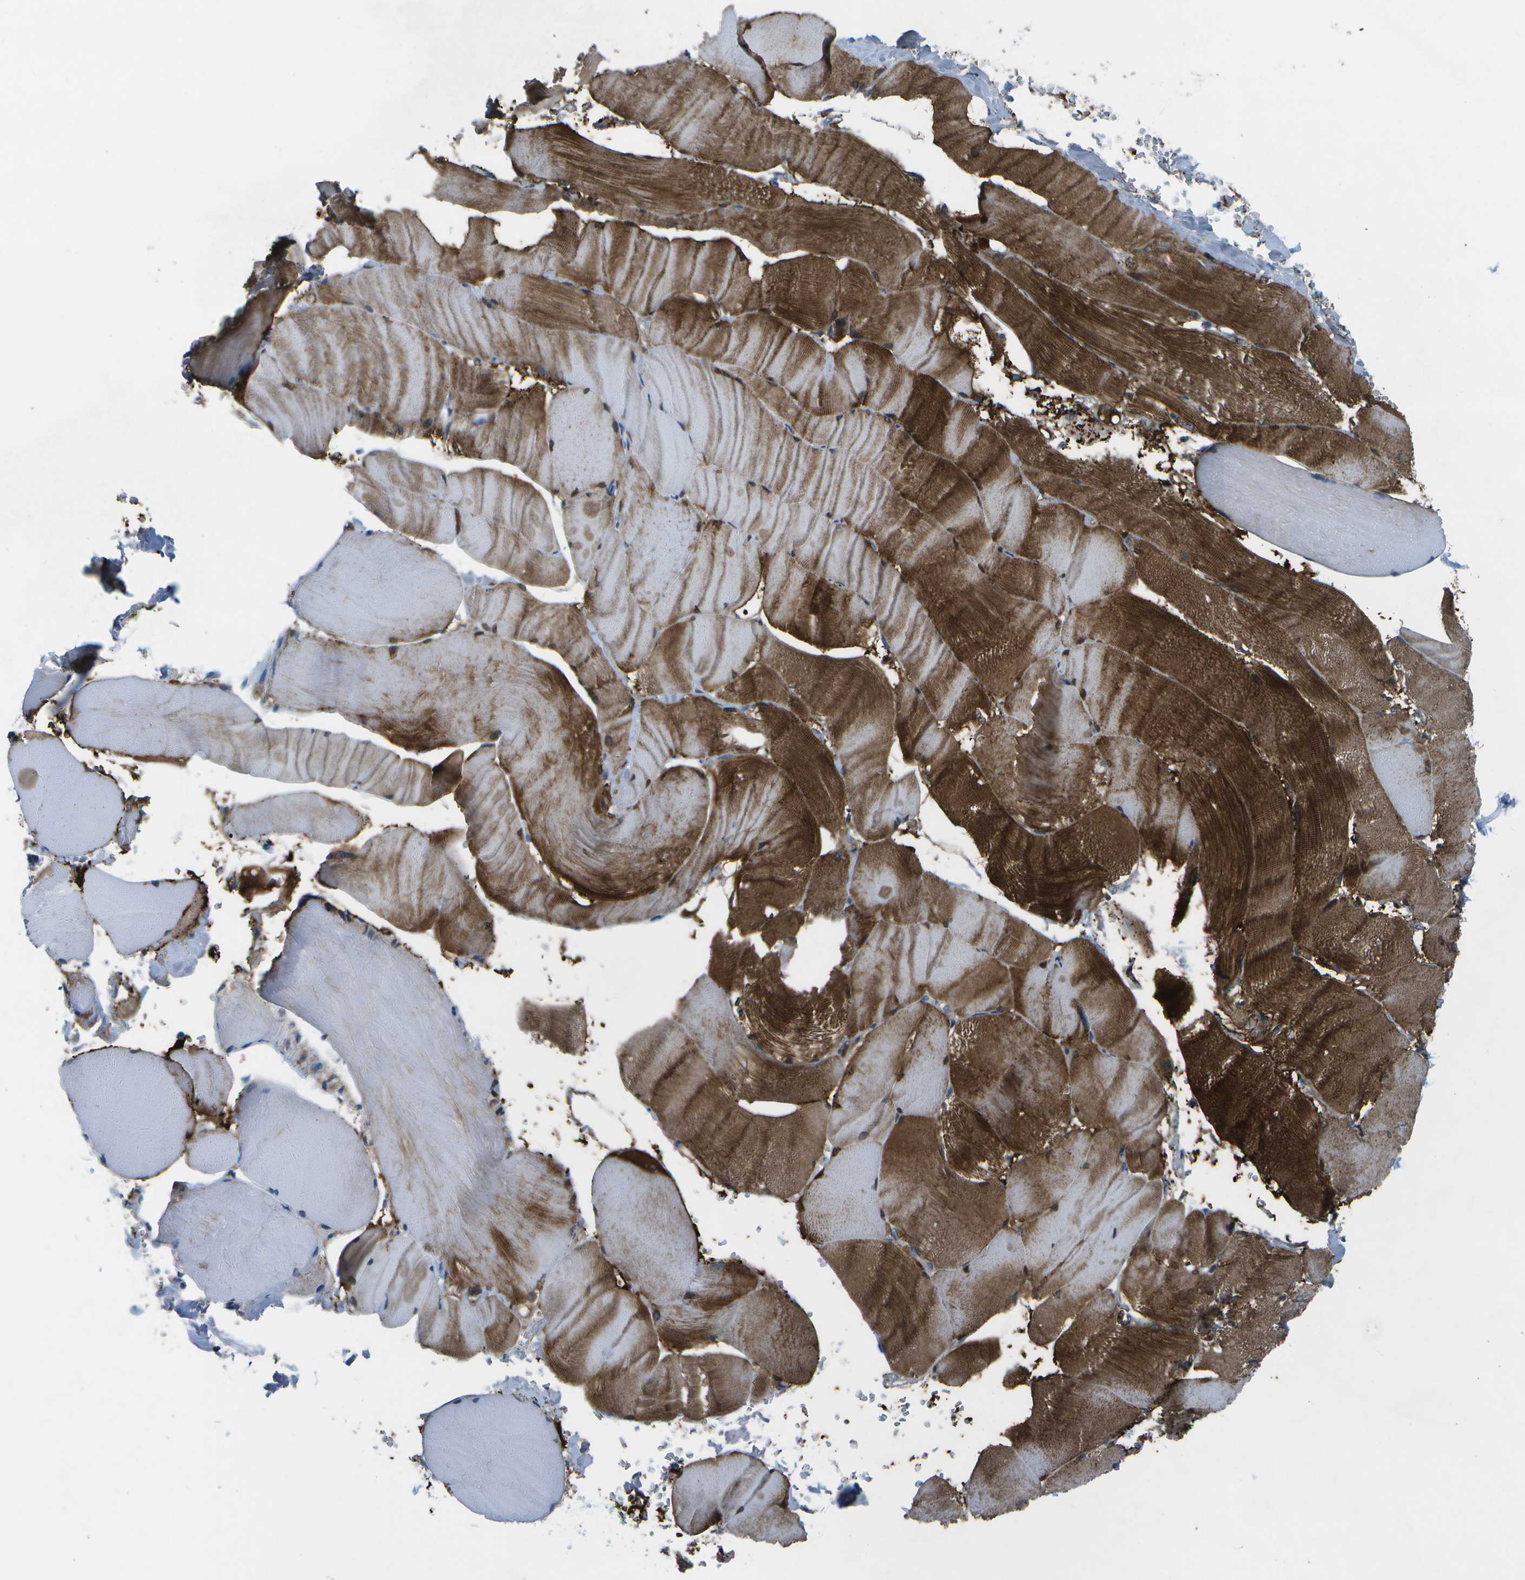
{"staining": {"intensity": "strong", "quantity": "25%-75%", "location": "cytoplasmic/membranous"}, "tissue": "skeletal muscle", "cell_type": "Myocytes", "image_type": "normal", "snomed": [{"axis": "morphology", "description": "Normal tissue, NOS"}, {"axis": "topography", "description": "Skin"}, {"axis": "topography", "description": "Skeletal muscle"}], "caption": "A brown stain labels strong cytoplasmic/membranous staining of a protein in myocytes of normal skeletal muscle. (brown staining indicates protein expression, while blue staining denotes nuclei).", "gene": "SORBS3", "patient": {"sex": "male", "age": 83}}